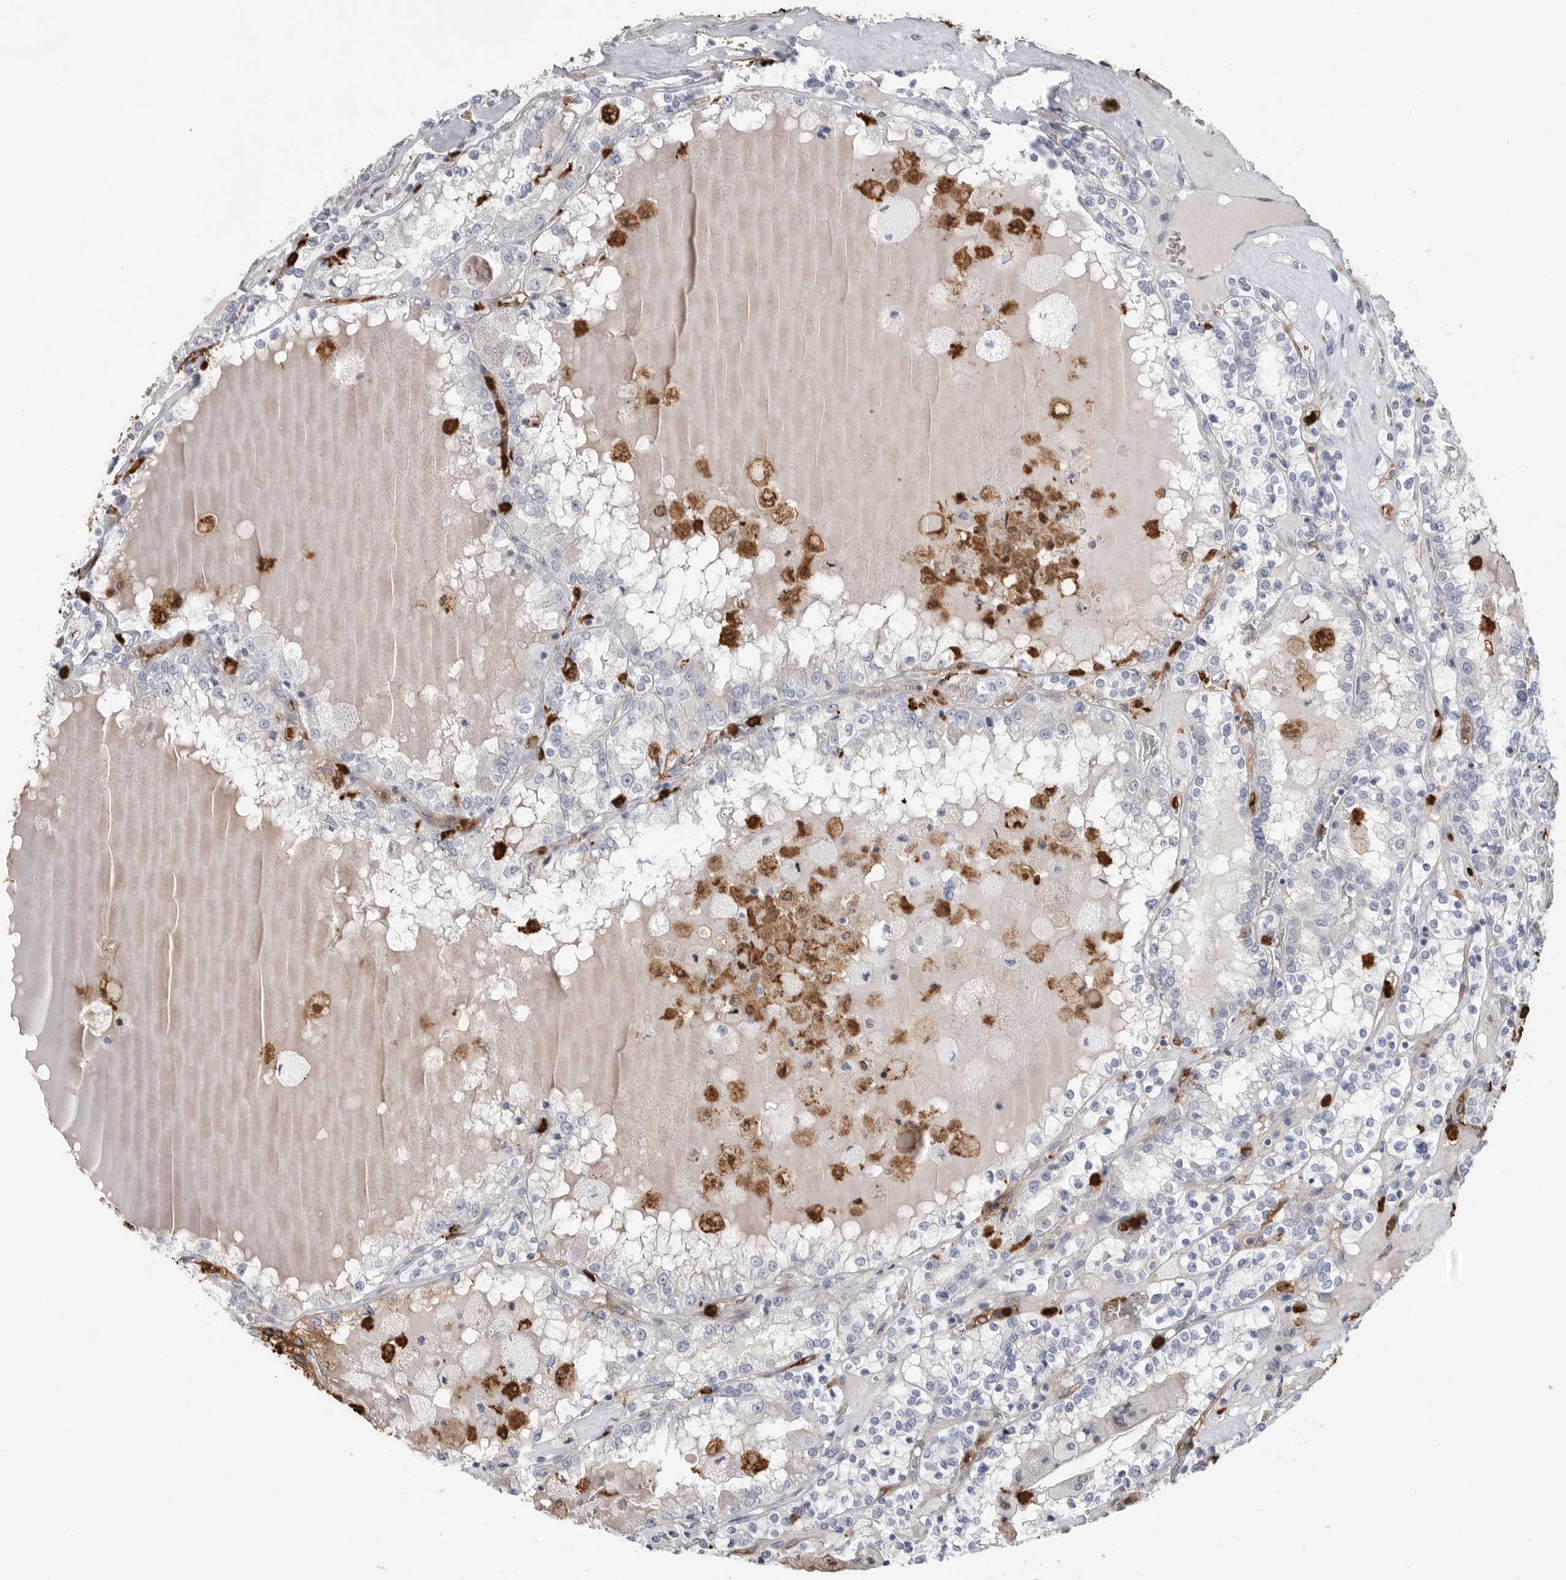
{"staining": {"intensity": "negative", "quantity": "none", "location": "none"}, "tissue": "renal cancer", "cell_type": "Tumor cells", "image_type": "cancer", "snomed": [{"axis": "morphology", "description": "Adenocarcinoma, NOS"}, {"axis": "topography", "description": "Kidney"}], "caption": "Tumor cells are negative for protein expression in human renal cancer.", "gene": "CYB561D1", "patient": {"sex": "female", "age": 56}}